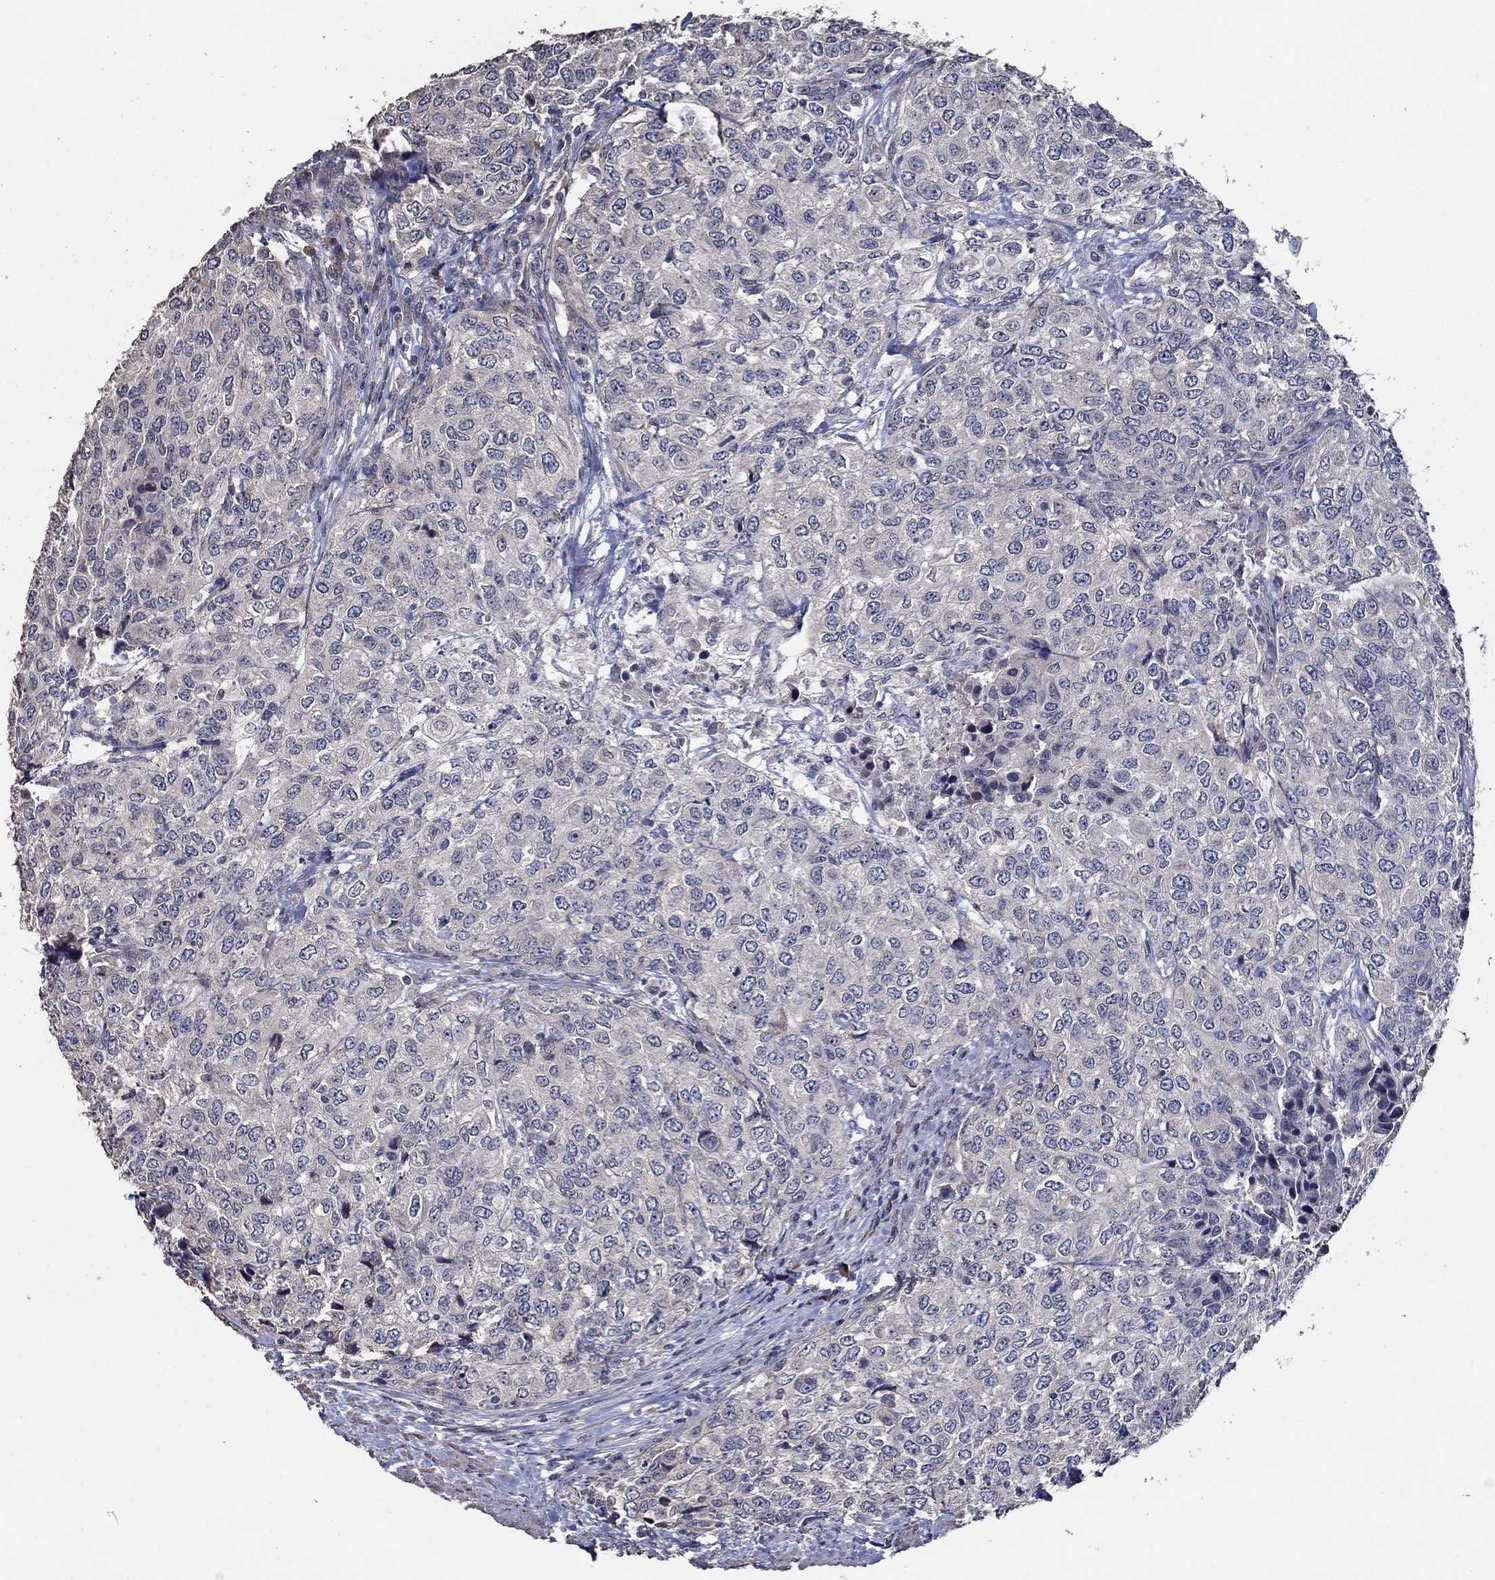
{"staining": {"intensity": "negative", "quantity": "none", "location": "none"}, "tissue": "urothelial cancer", "cell_type": "Tumor cells", "image_type": "cancer", "snomed": [{"axis": "morphology", "description": "Urothelial carcinoma, High grade"}, {"axis": "topography", "description": "Urinary bladder"}], "caption": "The micrograph exhibits no staining of tumor cells in high-grade urothelial carcinoma.", "gene": "HAP1", "patient": {"sex": "female", "age": 78}}